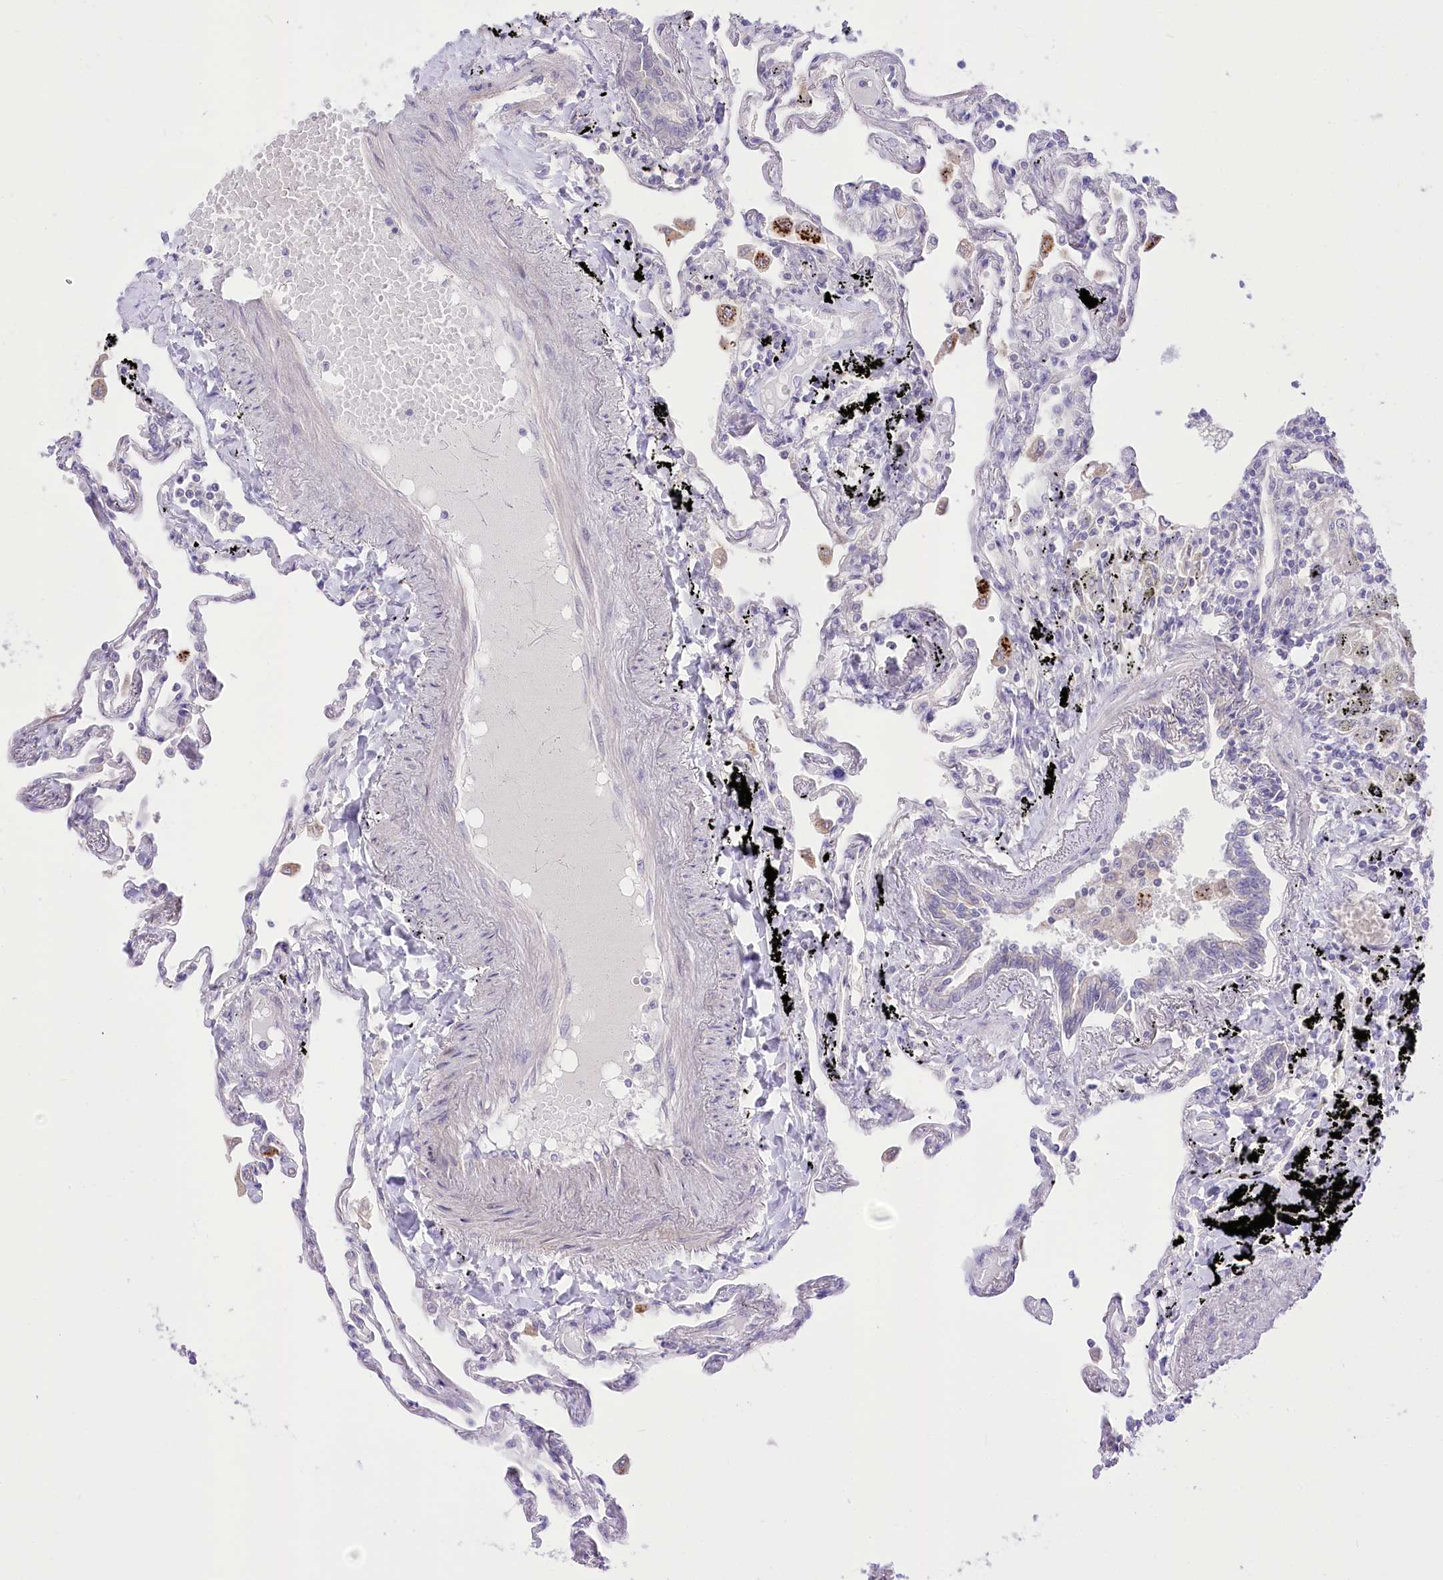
{"staining": {"intensity": "negative", "quantity": "none", "location": "none"}, "tissue": "lung", "cell_type": "Alveolar cells", "image_type": "normal", "snomed": [{"axis": "morphology", "description": "Normal tissue, NOS"}, {"axis": "topography", "description": "Lung"}], "caption": "Immunohistochemical staining of normal lung displays no significant expression in alveolar cells.", "gene": "HELT", "patient": {"sex": "female", "age": 67}}